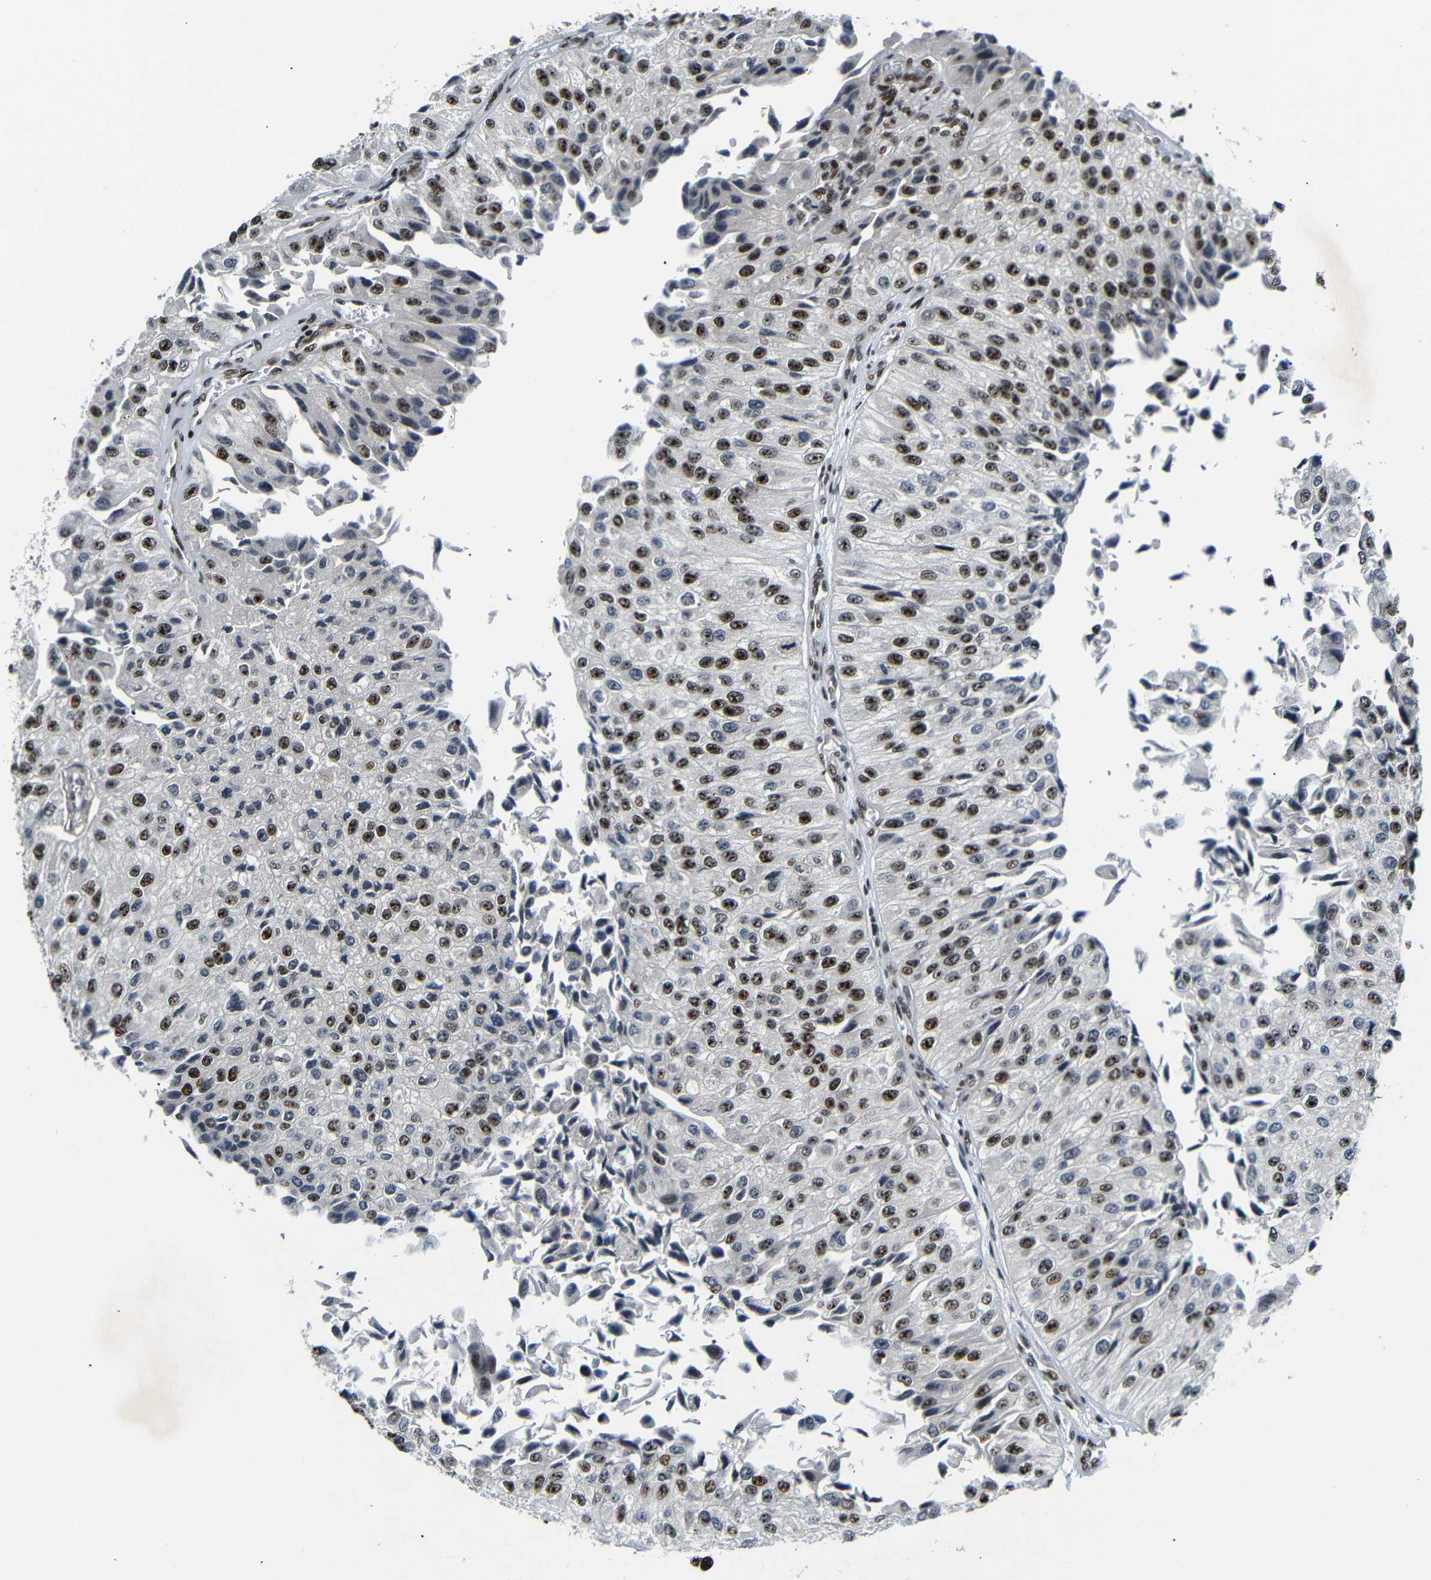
{"staining": {"intensity": "strong", "quantity": ">75%", "location": "nuclear"}, "tissue": "urothelial cancer", "cell_type": "Tumor cells", "image_type": "cancer", "snomed": [{"axis": "morphology", "description": "Urothelial carcinoma, High grade"}, {"axis": "topography", "description": "Kidney"}, {"axis": "topography", "description": "Urinary bladder"}], "caption": "A brown stain shows strong nuclear positivity of a protein in human urothelial carcinoma (high-grade) tumor cells.", "gene": "SETDB2", "patient": {"sex": "male", "age": 77}}